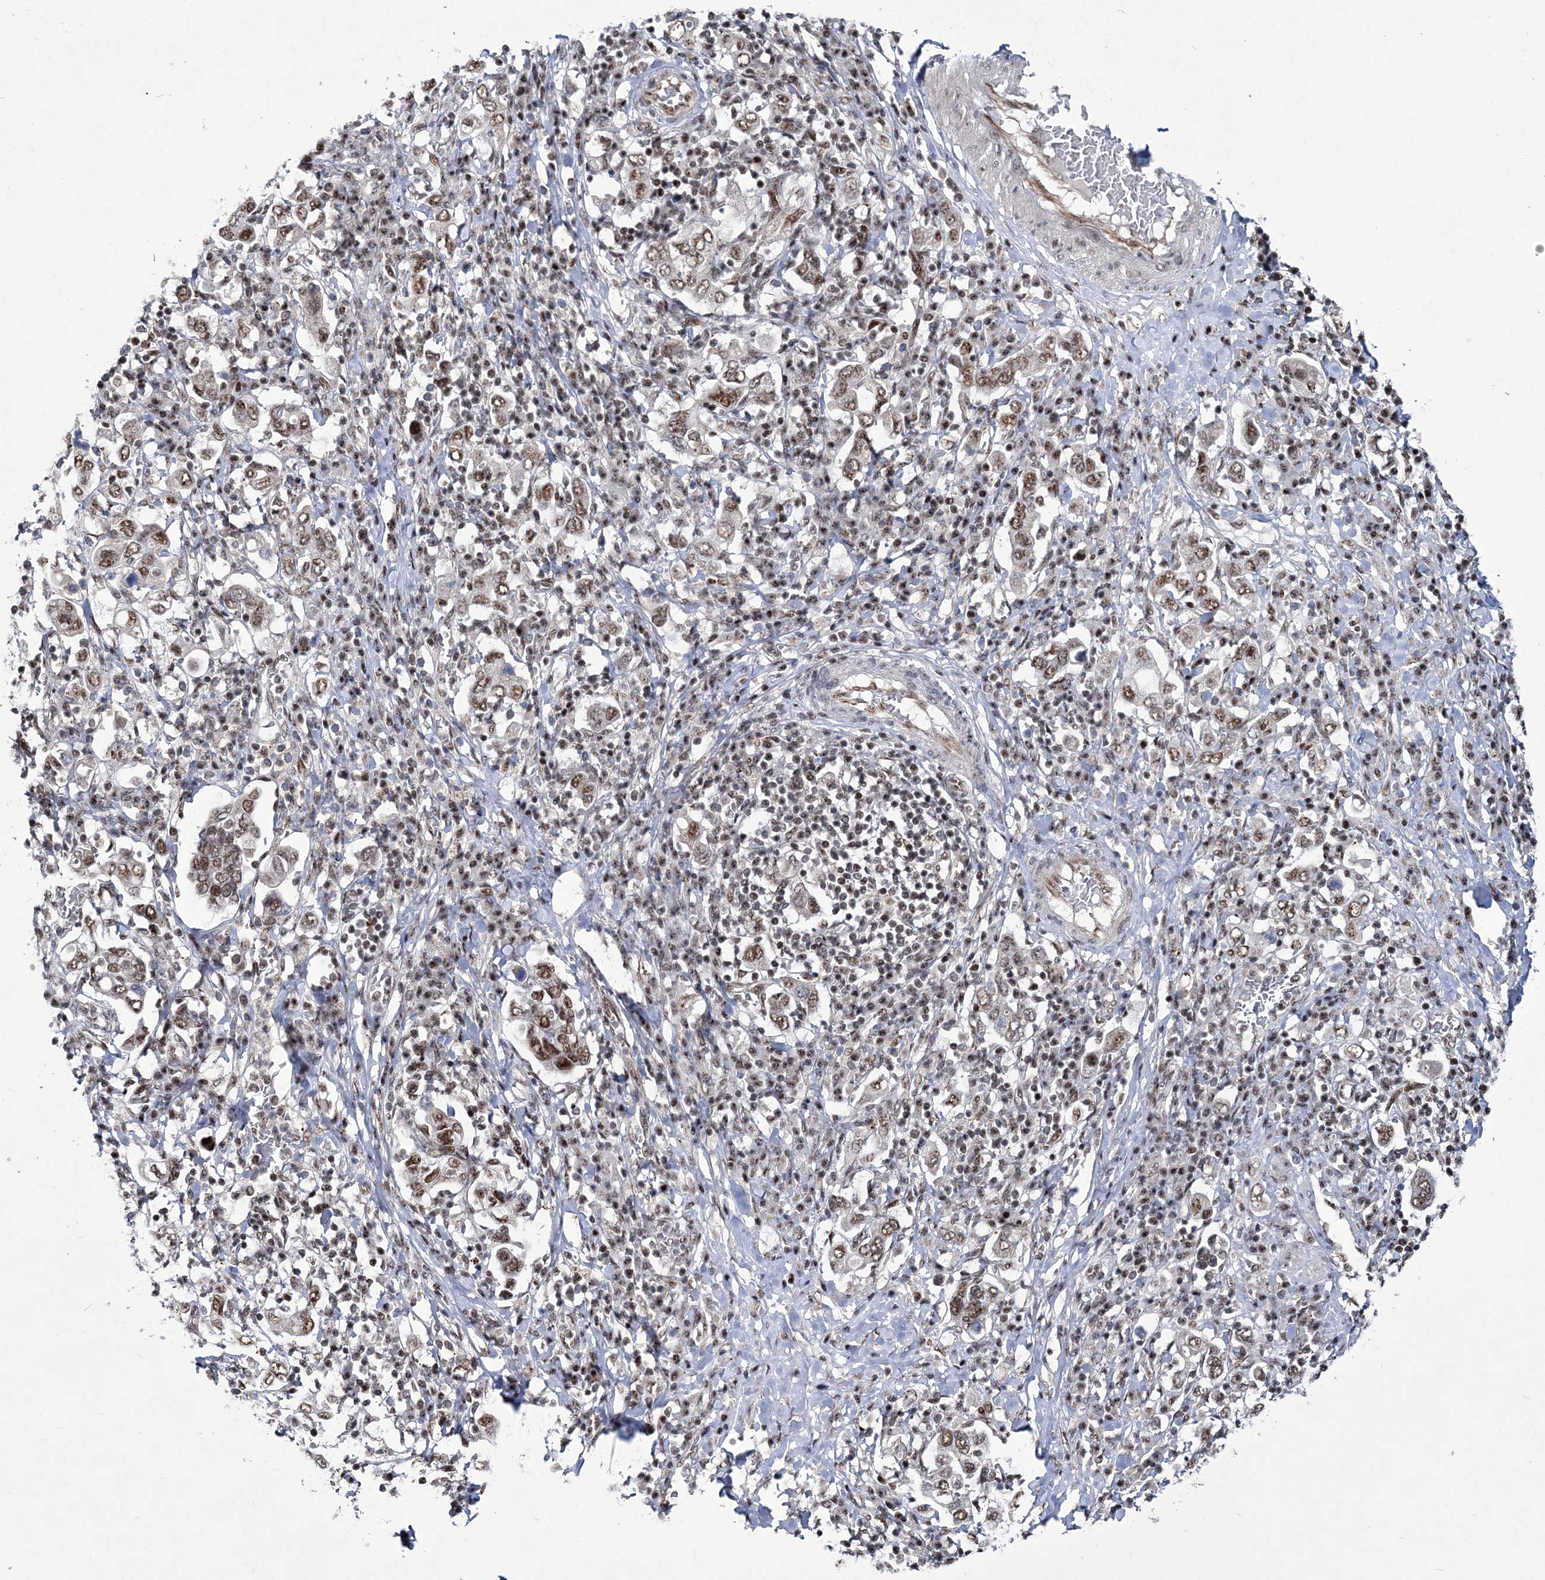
{"staining": {"intensity": "moderate", "quantity": ">75%", "location": "nuclear"}, "tissue": "stomach cancer", "cell_type": "Tumor cells", "image_type": "cancer", "snomed": [{"axis": "morphology", "description": "Adenocarcinoma, NOS"}, {"axis": "topography", "description": "Stomach, upper"}], "caption": "This histopathology image shows IHC staining of human stomach cancer, with medium moderate nuclear expression in about >75% of tumor cells.", "gene": "TATDN2", "patient": {"sex": "male", "age": 62}}